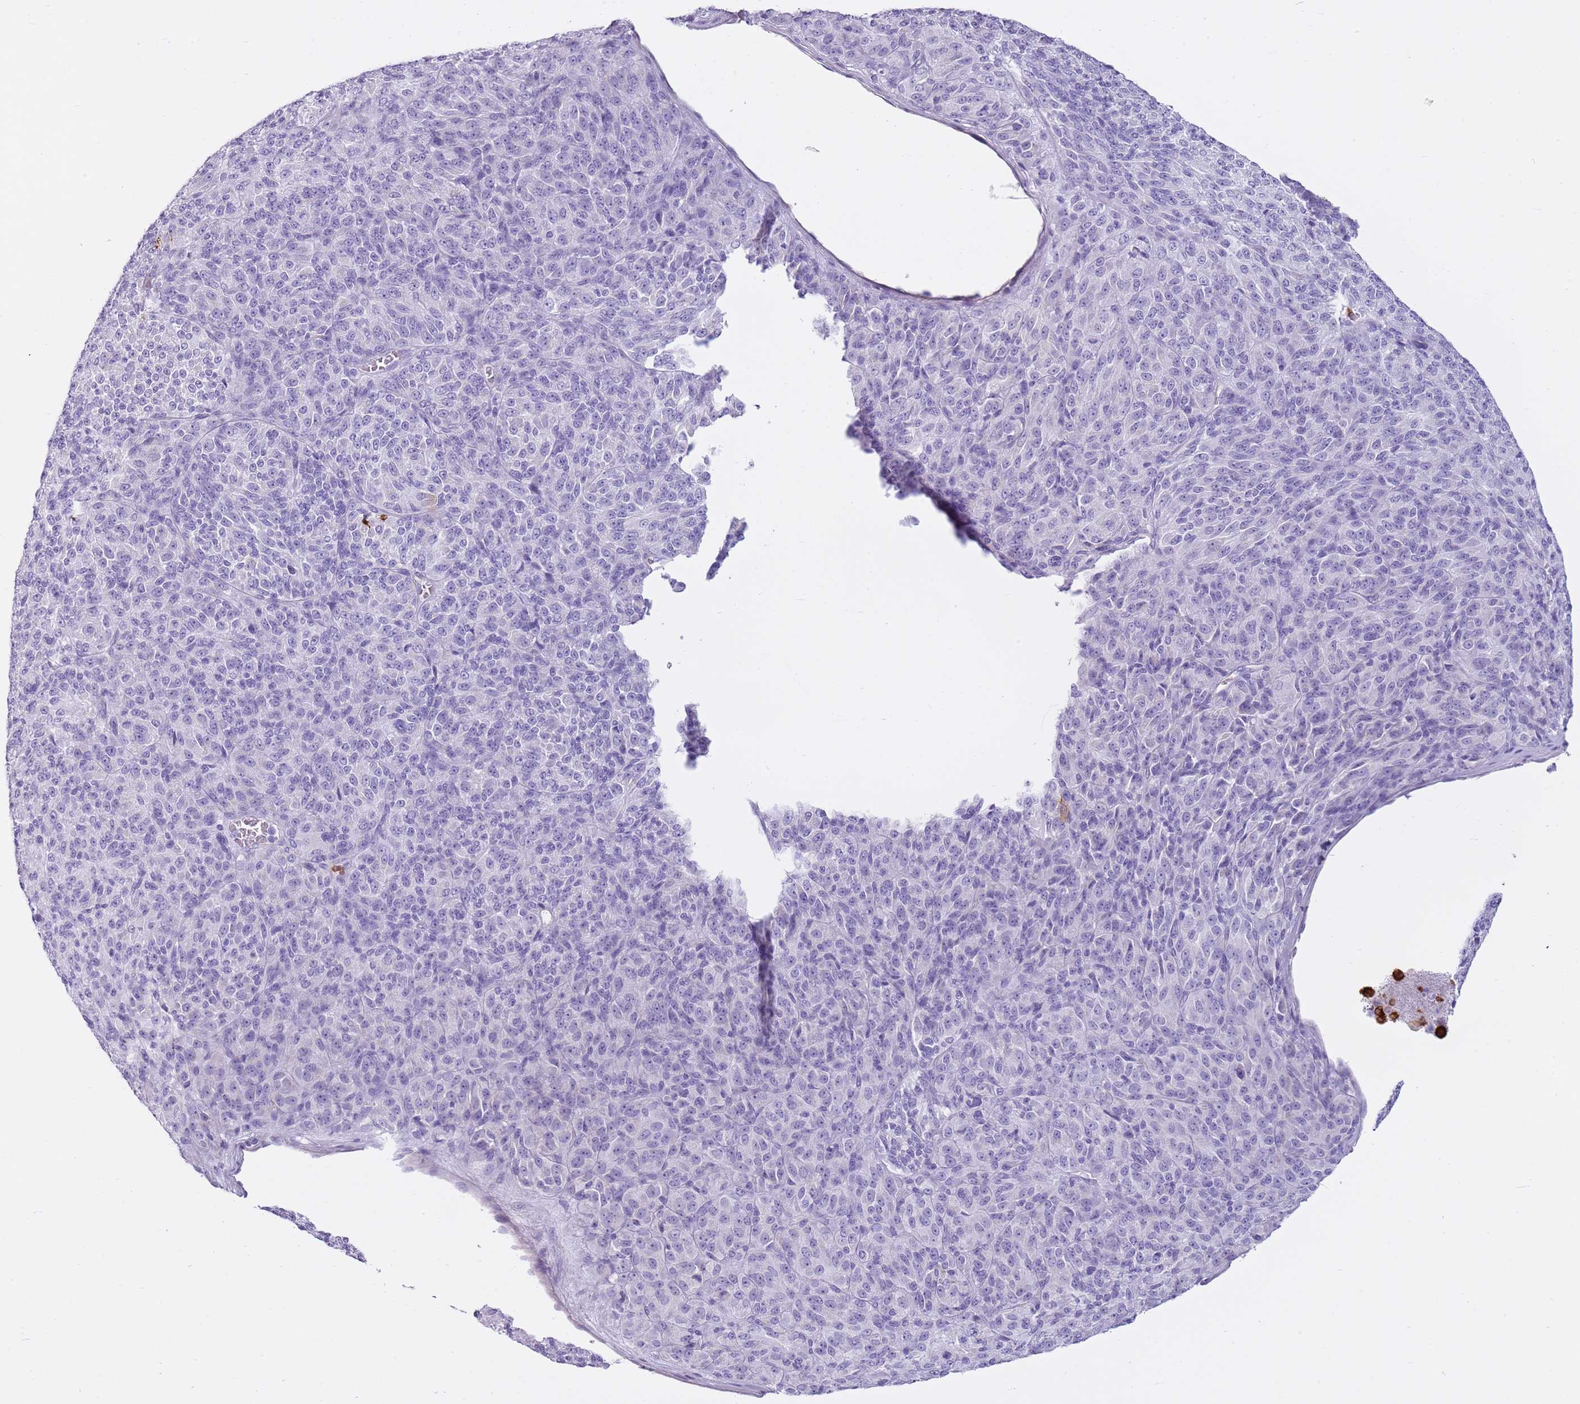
{"staining": {"intensity": "negative", "quantity": "none", "location": "none"}, "tissue": "melanoma", "cell_type": "Tumor cells", "image_type": "cancer", "snomed": [{"axis": "morphology", "description": "Malignant melanoma, Metastatic site"}, {"axis": "topography", "description": "Brain"}], "caption": "Immunohistochemistry of human malignant melanoma (metastatic site) exhibits no positivity in tumor cells. (DAB (3,3'-diaminobenzidine) immunohistochemistry, high magnification).", "gene": "CD177", "patient": {"sex": "female", "age": 56}}